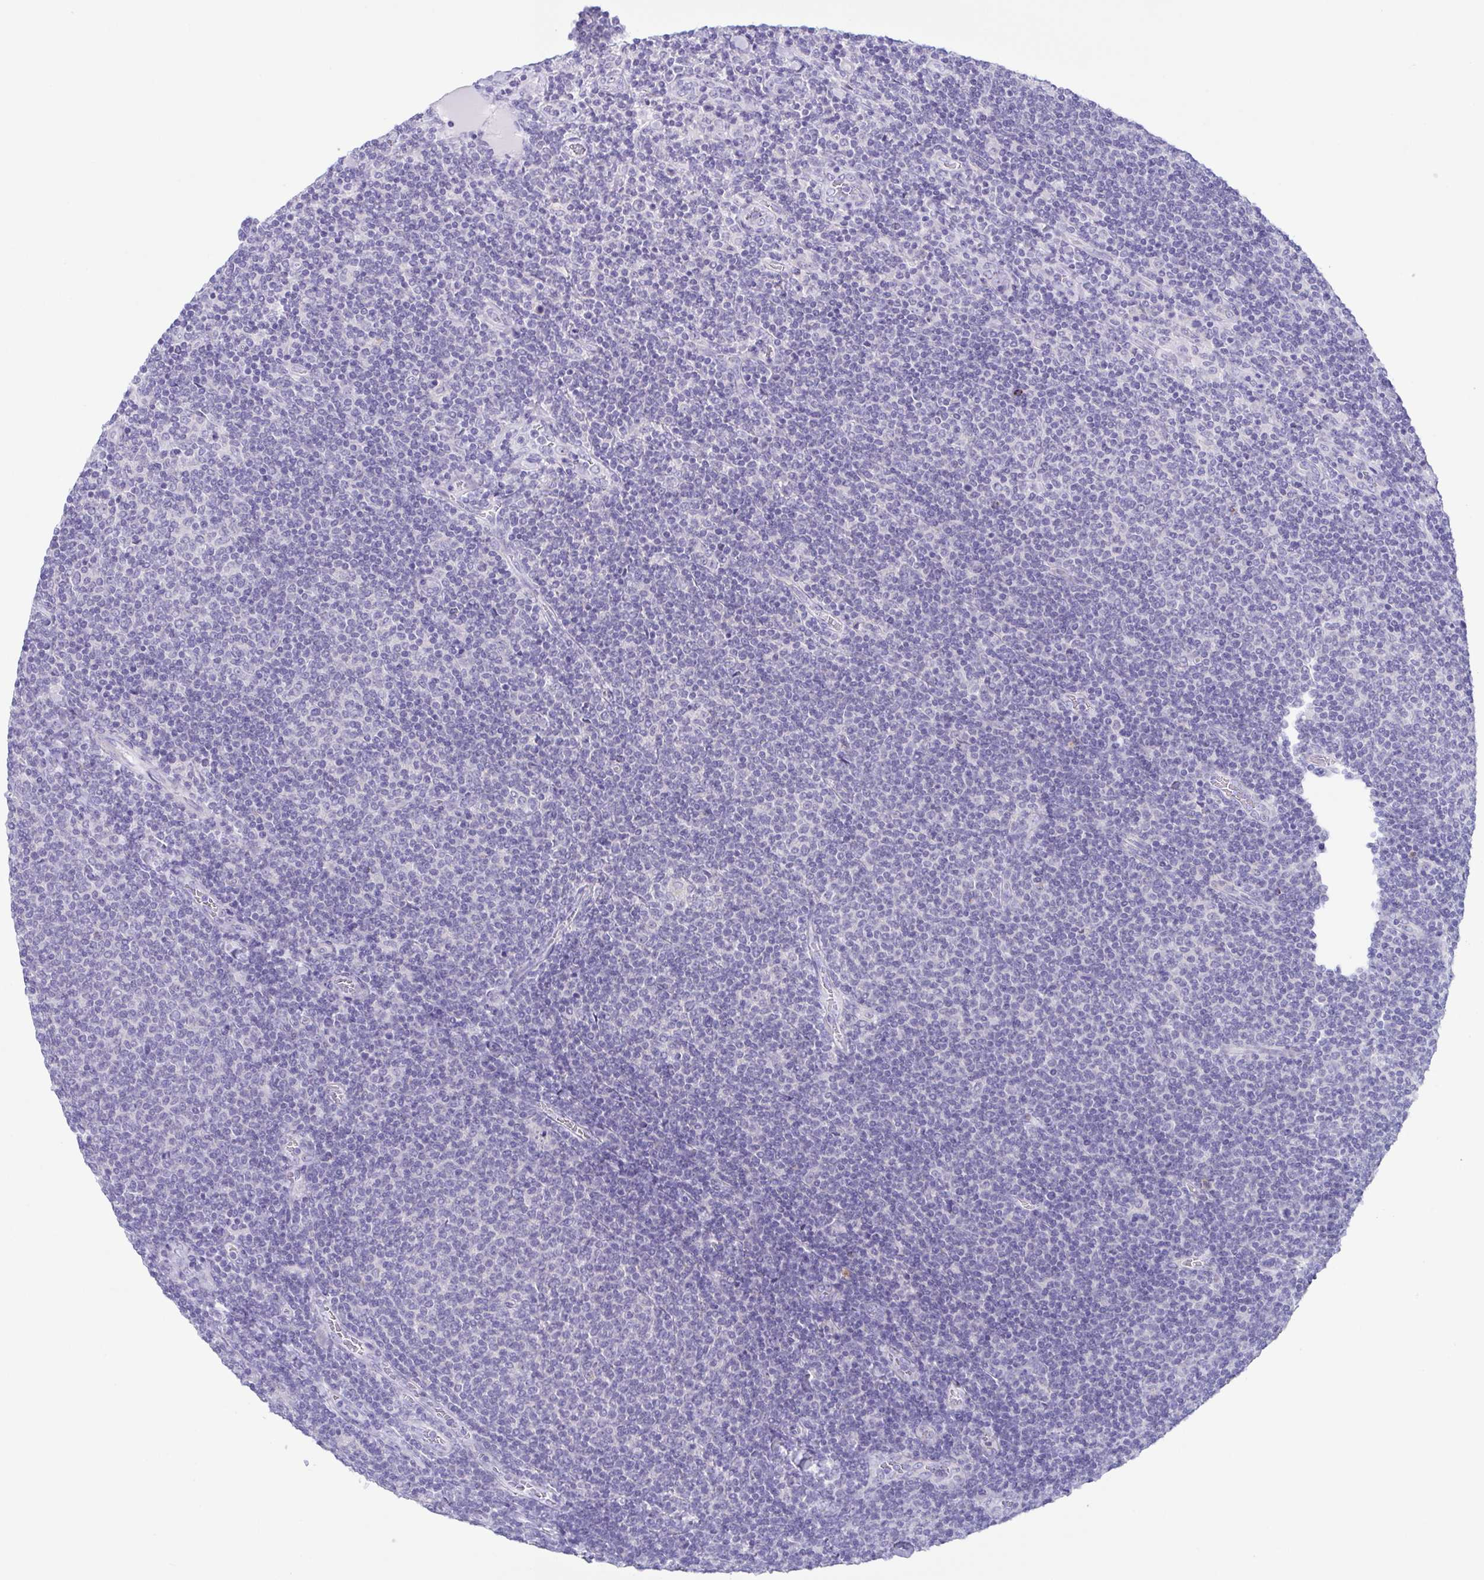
{"staining": {"intensity": "negative", "quantity": "none", "location": "none"}, "tissue": "lymphoma", "cell_type": "Tumor cells", "image_type": "cancer", "snomed": [{"axis": "morphology", "description": "Malignant lymphoma, non-Hodgkin's type, Low grade"}, {"axis": "topography", "description": "Lymph node"}], "caption": "Tumor cells show no significant protein positivity in lymphoma.", "gene": "AZU1", "patient": {"sex": "male", "age": 52}}